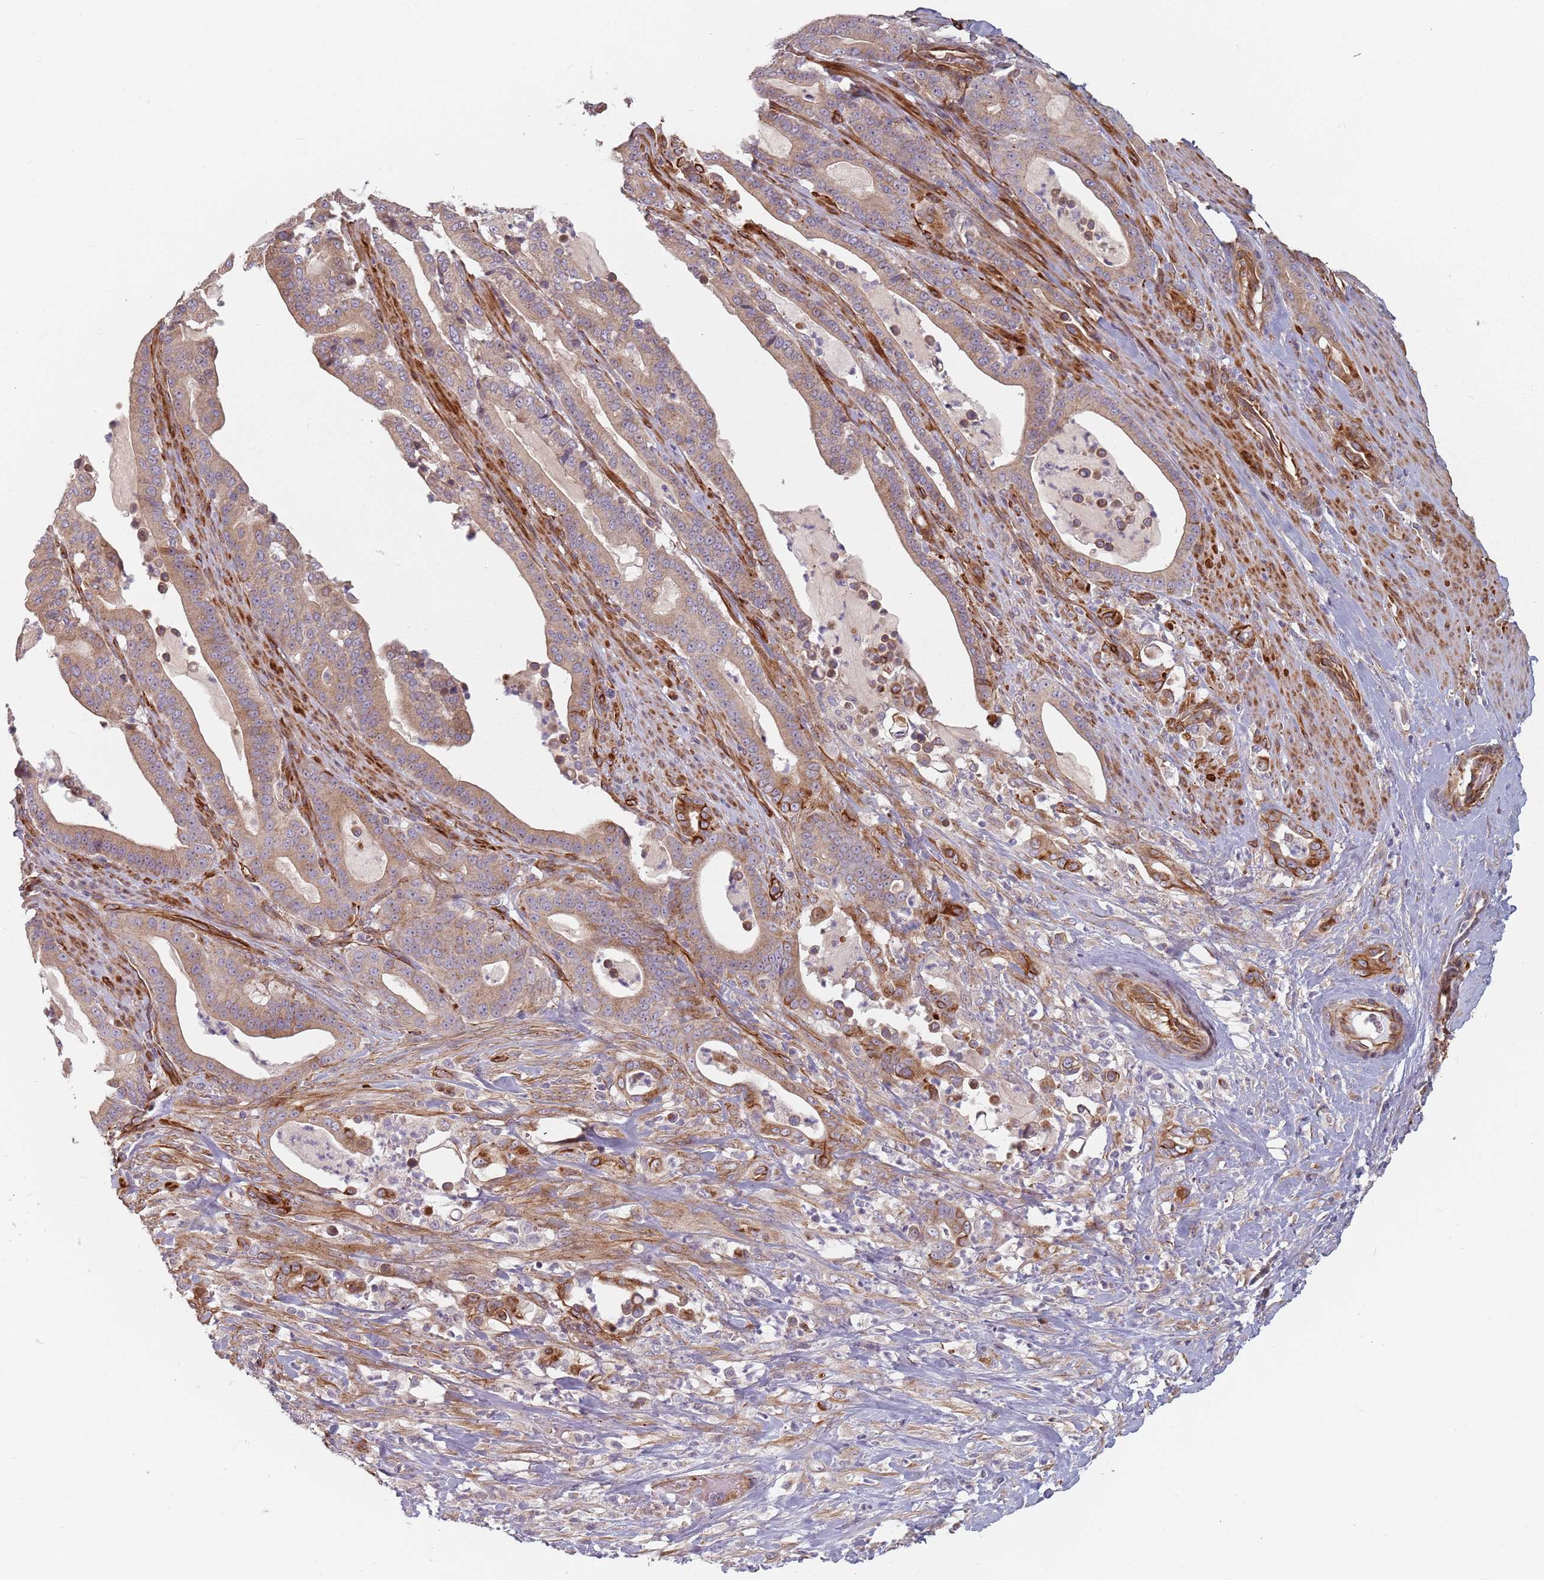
{"staining": {"intensity": "moderate", "quantity": ">75%", "location": "cytoplasmic/membranous"}, "tissue": "pancreatic cancer", "cell_type": "Tumor cells", "image_type": "cancer", "snomed": [{"axis": "morphology", "description": "Adenocarcinoma, NOS"}, {"axis": "topography", "description": "Pancreas"}], "caption": "IHC (DAB (3,3'-diaminobenzidine)) staining of pancreatic cancer displays moderate cytoplasmic/membranous protein positivity in about >75% of tumor cells.", "gene": "GAS2L3", "patient": {"sex": "male", "age": 63}}